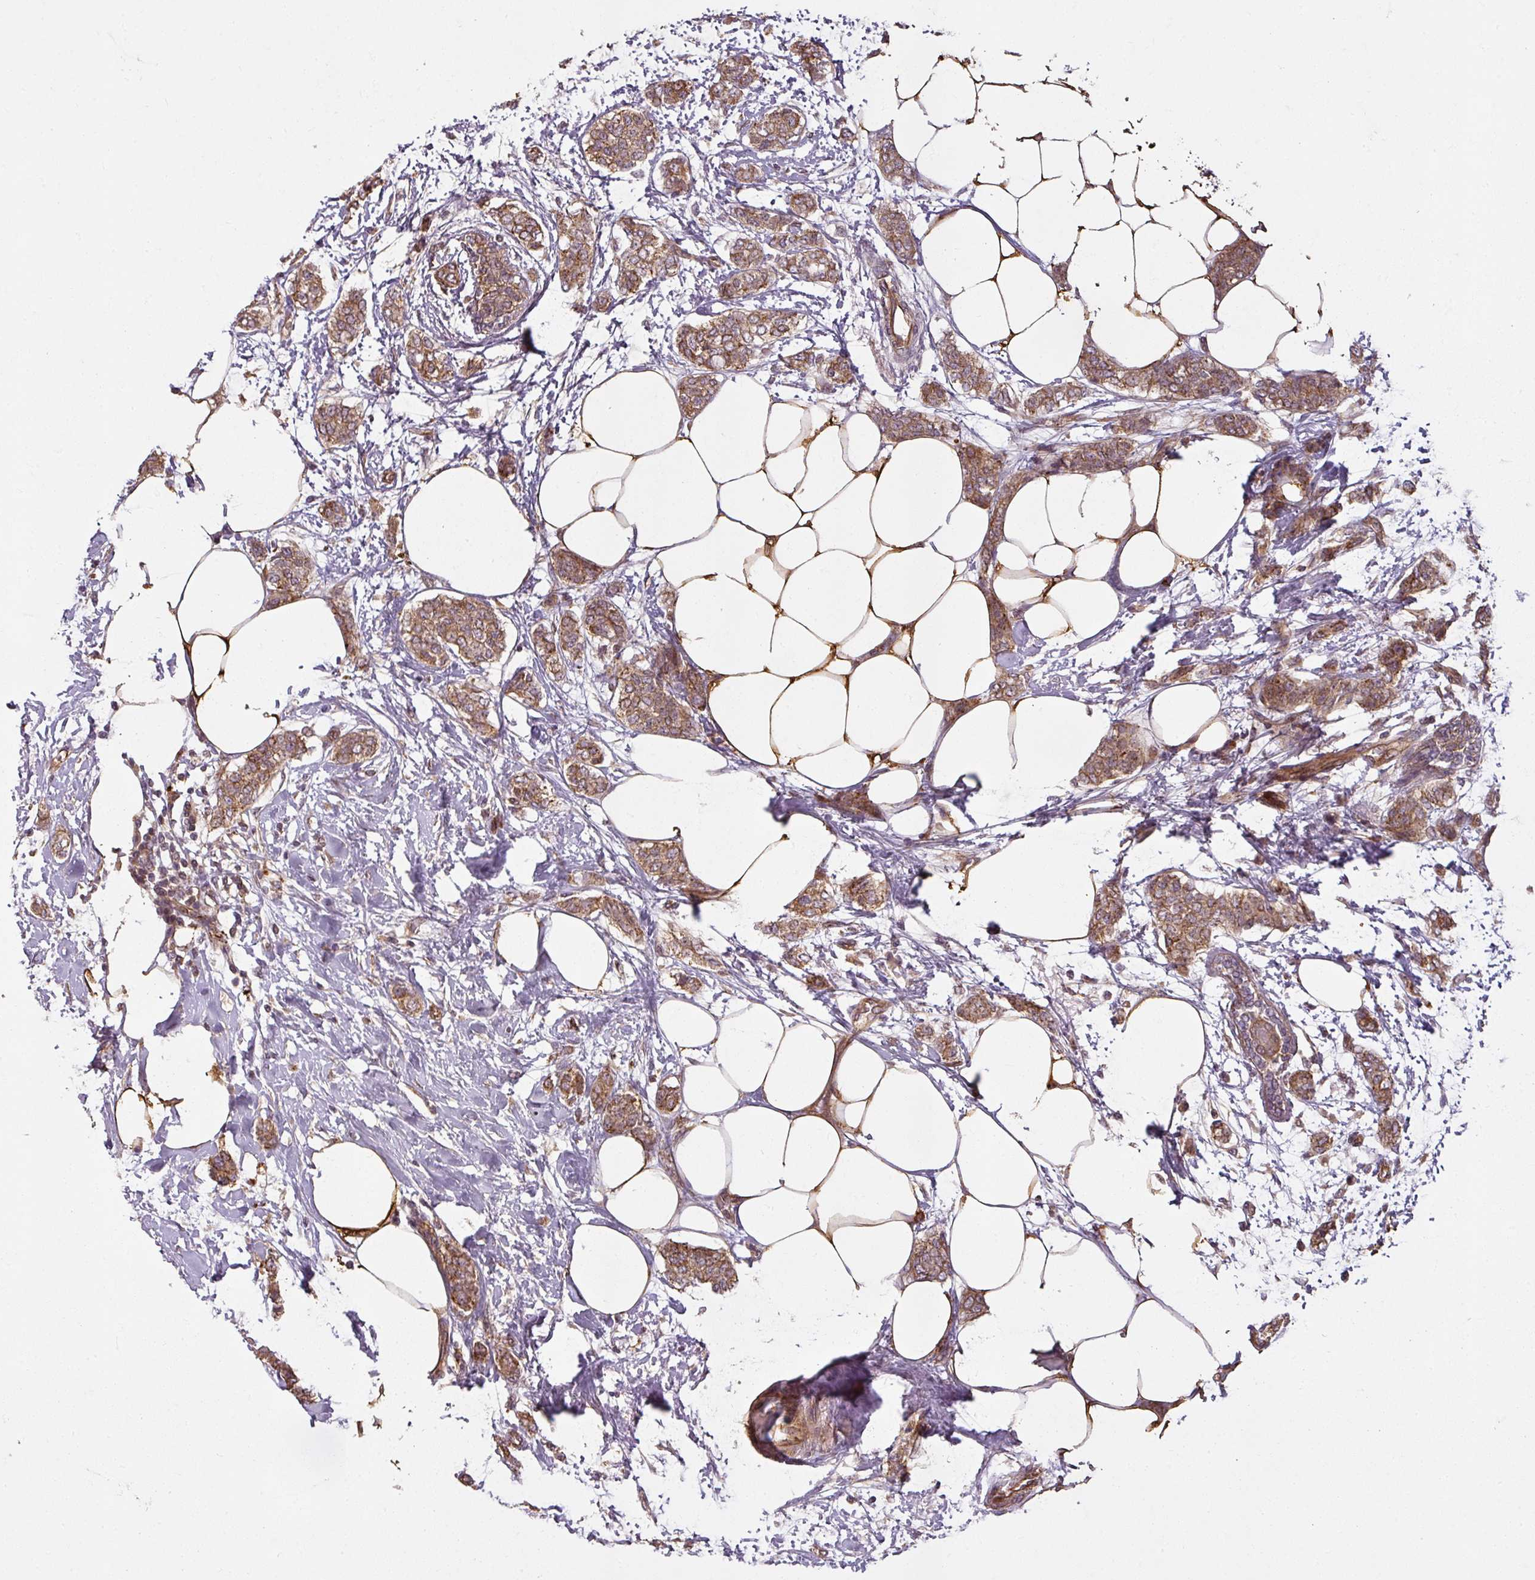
{"staining": {"intensity": "moderate", "quantity": ">75%", "location": "cytoplasmic/membranous"}, "tissue": "breast cancer", "cell_type": "Tumor cells", "image_type": "cancer", "snomed": [{"axis": "morphology", "description": "Duct carcinoma"}, {"axis": "topography", "description": "Breast"}], "caption": "A histopathology image of breast invasive ductal carcinoma stained for a protein shows moderate cytoplasmic/membranous brown staining in tumor cells.", "gene": "DIMT1", "patient": {"sex": "female", "age": 72}}